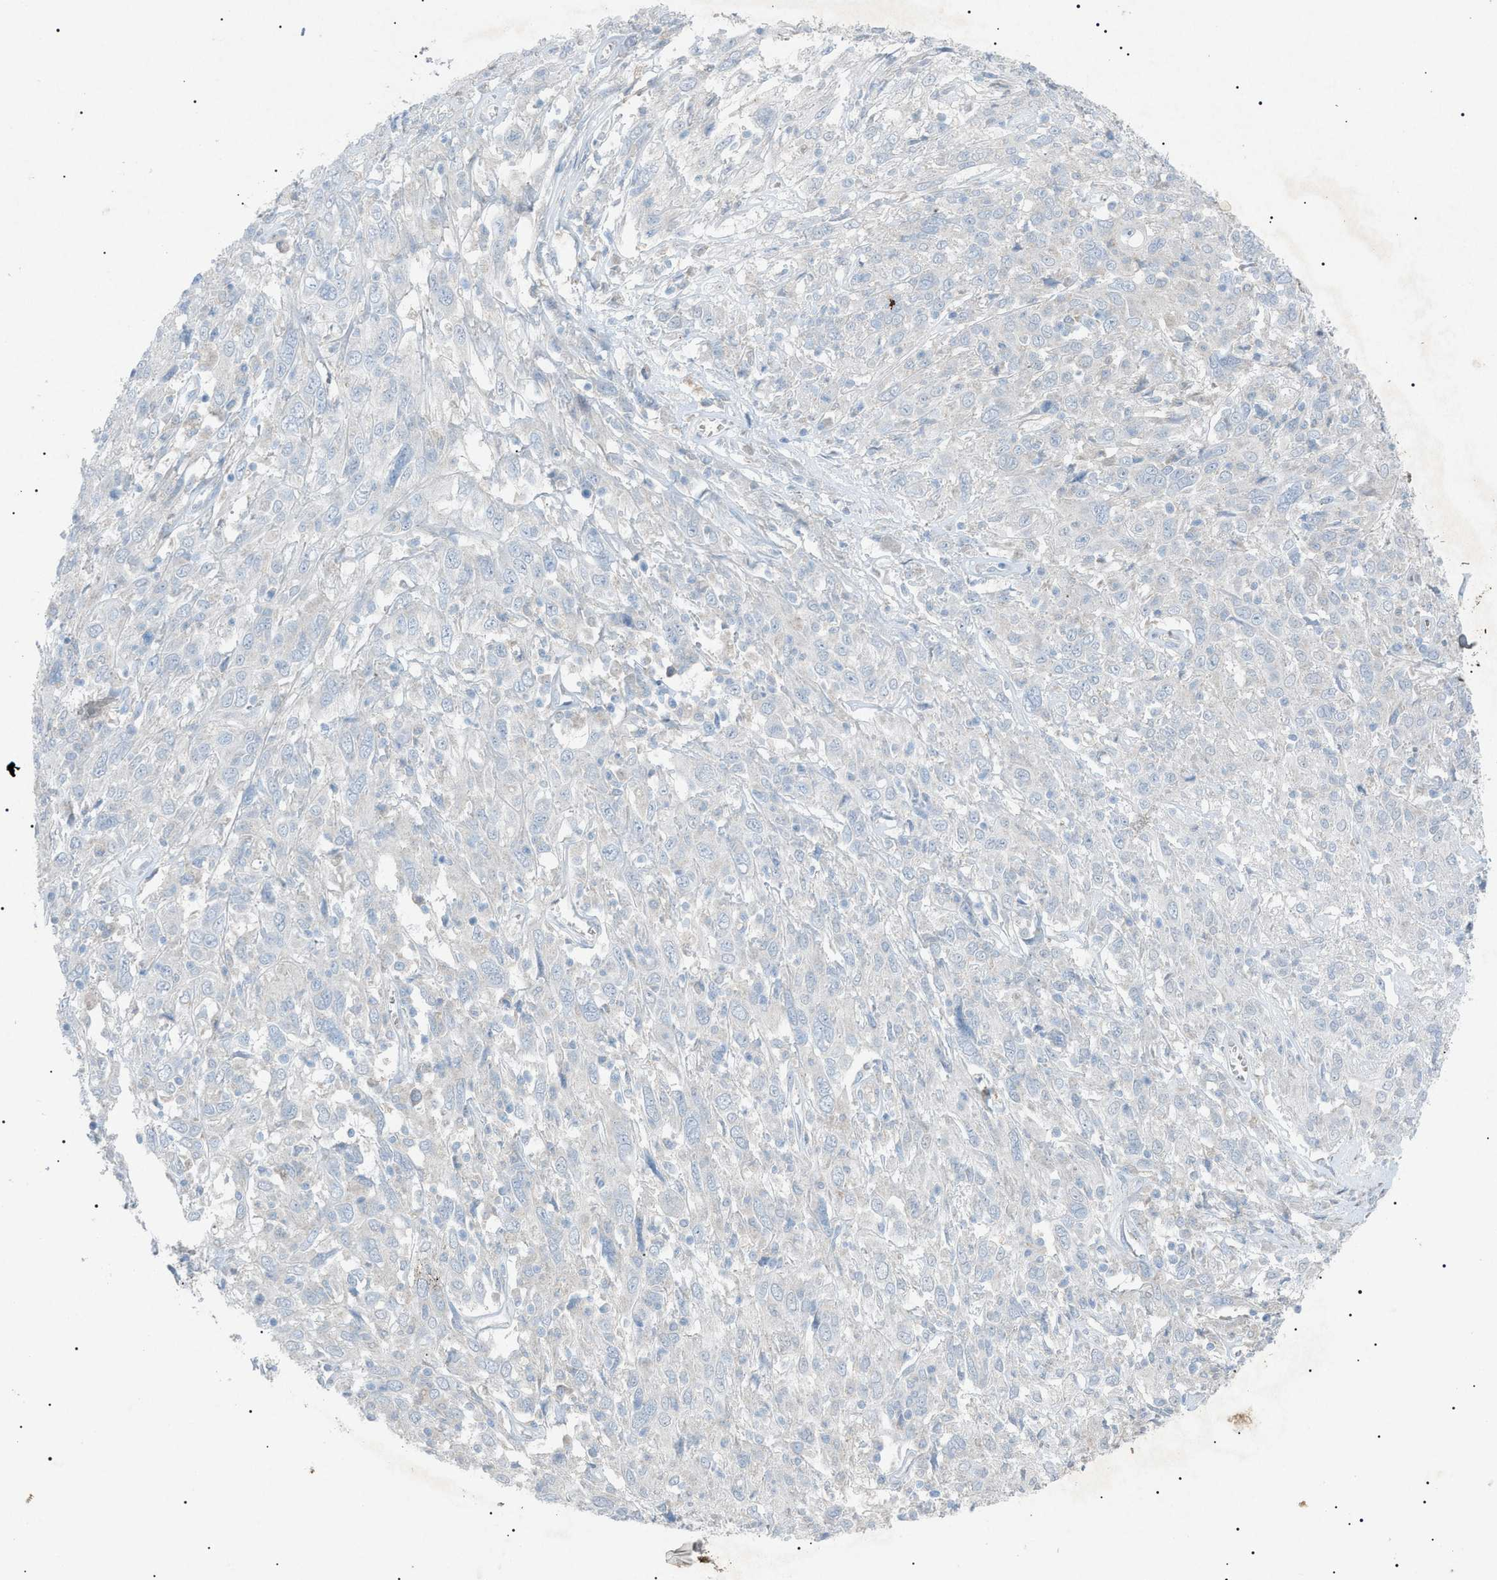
{"staining": {"intensity": "negative", "quantity": "none", "location": "none"}, "tissue": "cervical cancer", "cell_type": "Tumor cells", "image_type": "cancer", "snomed": [{"axis": "morphology", "description": "Squamous cell carcinoma, NOS"}, {"axis": "topography", "description": "Cervix"}], "caption": "Immunohistochemical staining of human cervical cancer shows no significant positivity in tumor cells.", "gene": "BTK", "patient": {"sex": "female", "age": 46}}